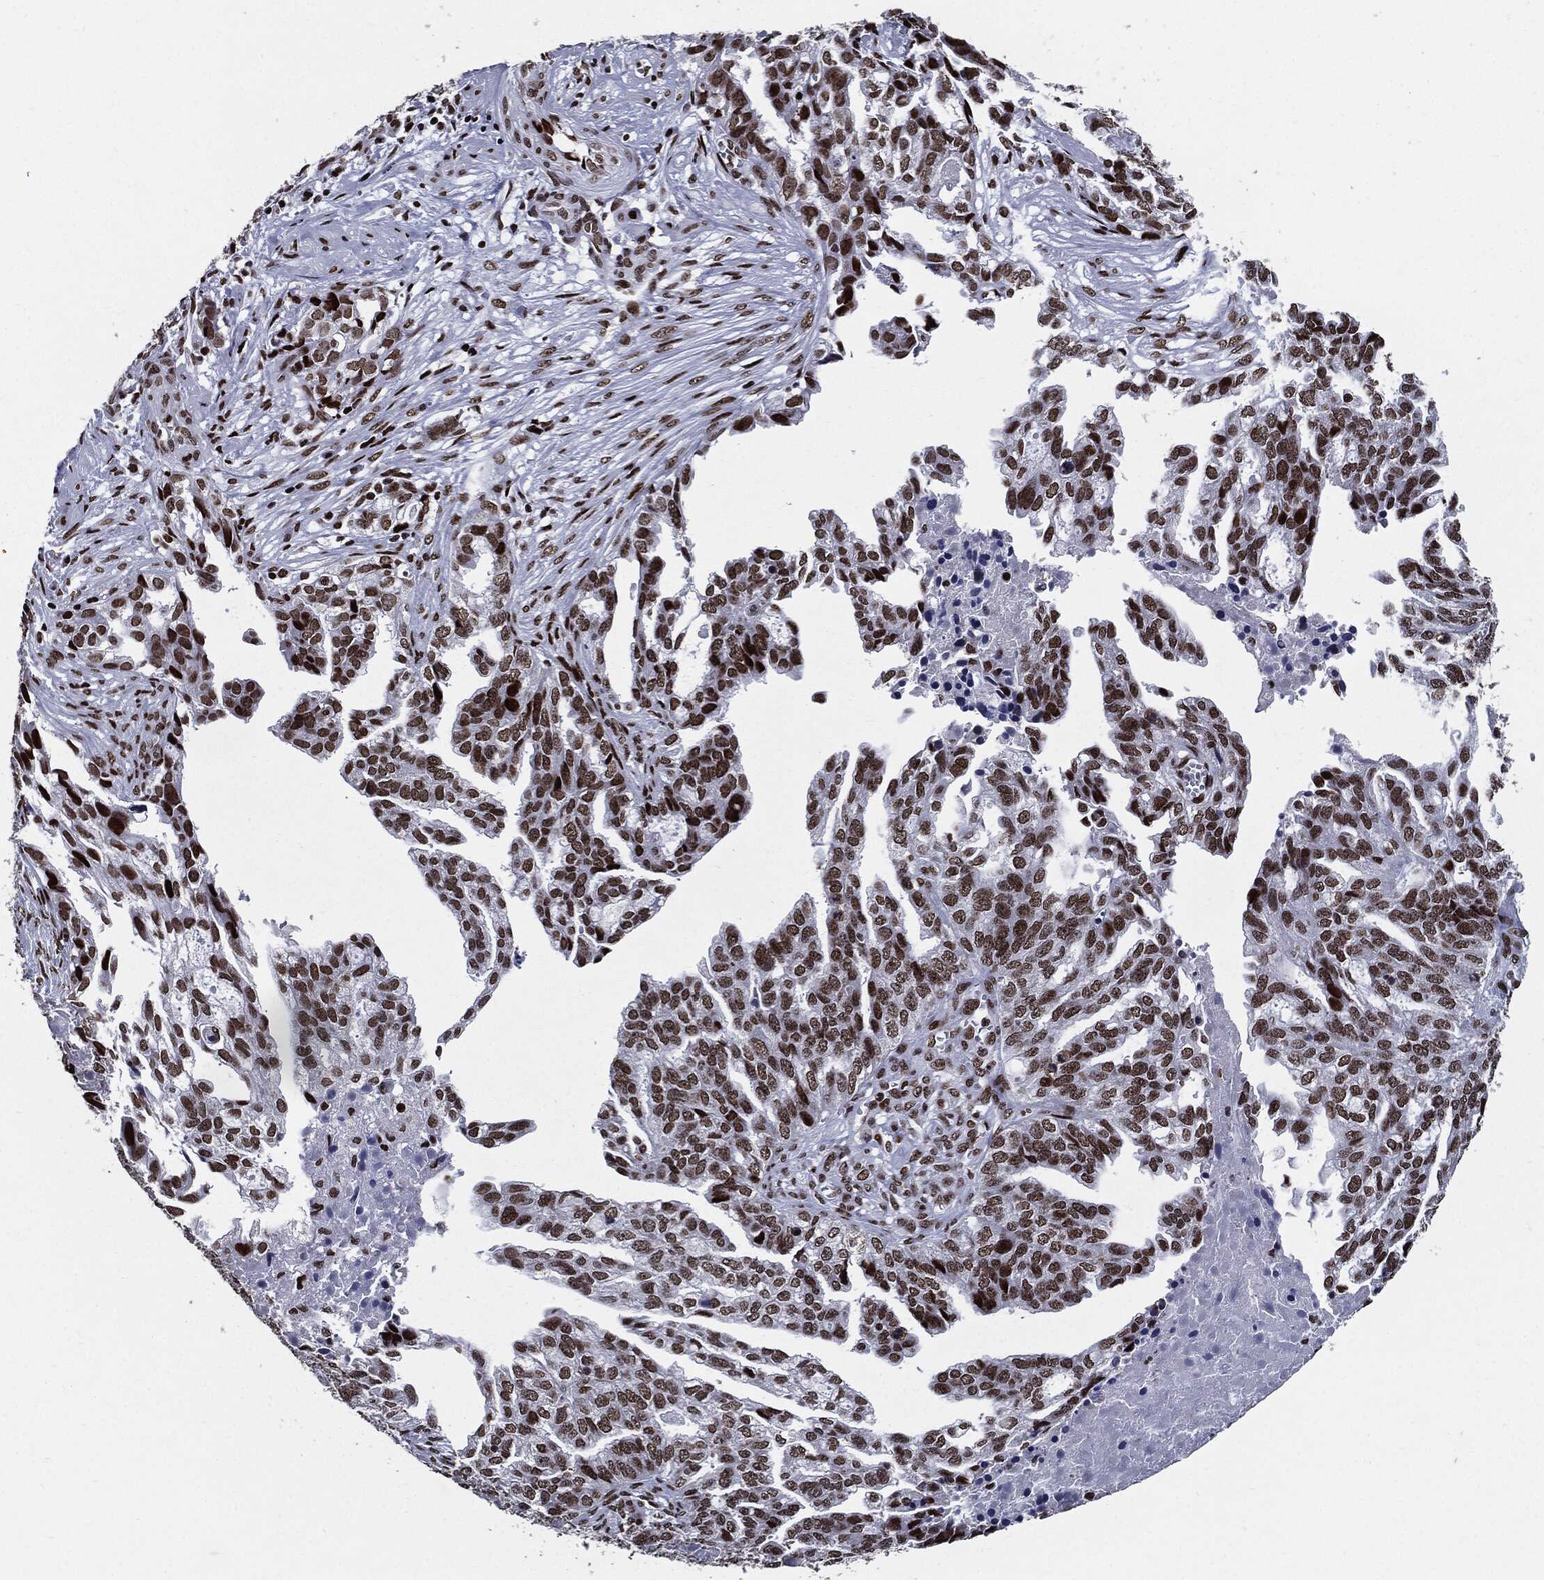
{"staining": {"intensity": "strong", "quantity": "25%-75%", "location": "nuclear"}, "tissue": "ovarian cancer", "cell_type": "Tumor cells", "image_type": "cancer", "snomed": [{"axis": "morphology", "description": "Cystadenocarcinoma, serous, NOS"}, {"axis": "topography", "description": "Ovary"}], "caption": "Immunohistochemical staining of human ovarian serous cystadenocarcinoma exhibits high levels of strong nuclear staining in about 25%-75% of tumor cells.", "gene": "ZFP91", "patient": {"sex": "female", "age": 51}}